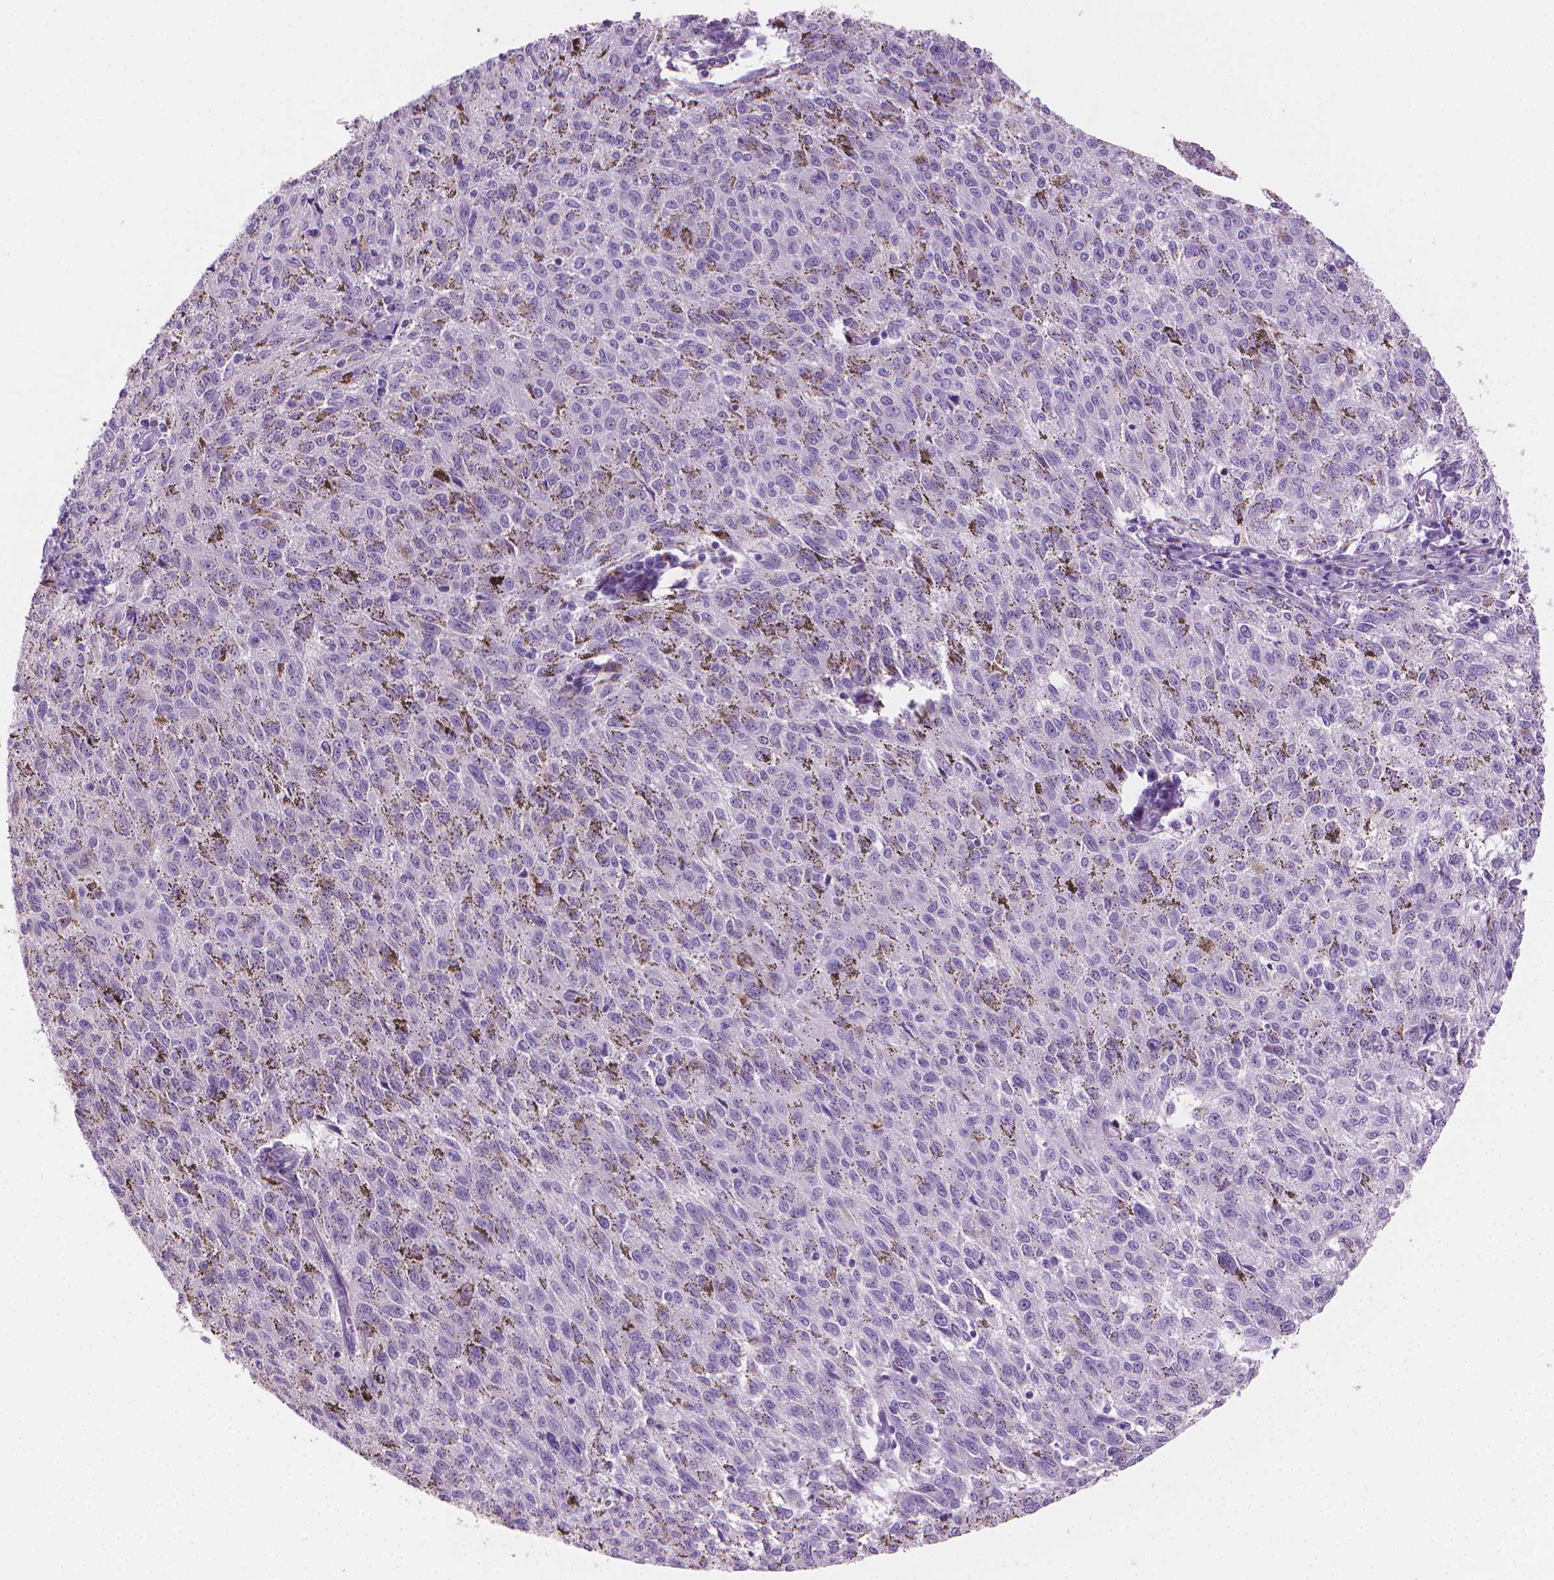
{"staining": {"intensity": "negative", "quantity": "none", "location": "none"}, "tissue": "melanoma", "cell_type": "Tumor cells", "image_type": "cancer", "snomed": [{"axis": "morphology", "description": "Malignant melanoma, NOS"}, {"axis": "topography", "description": "Skin"}], "caption": "This is an IHC micrograph of human melanoma. There is no staining in tumor cells.", "gene": "GSDMA", "patient": {"sex": "female", "age": 72}}